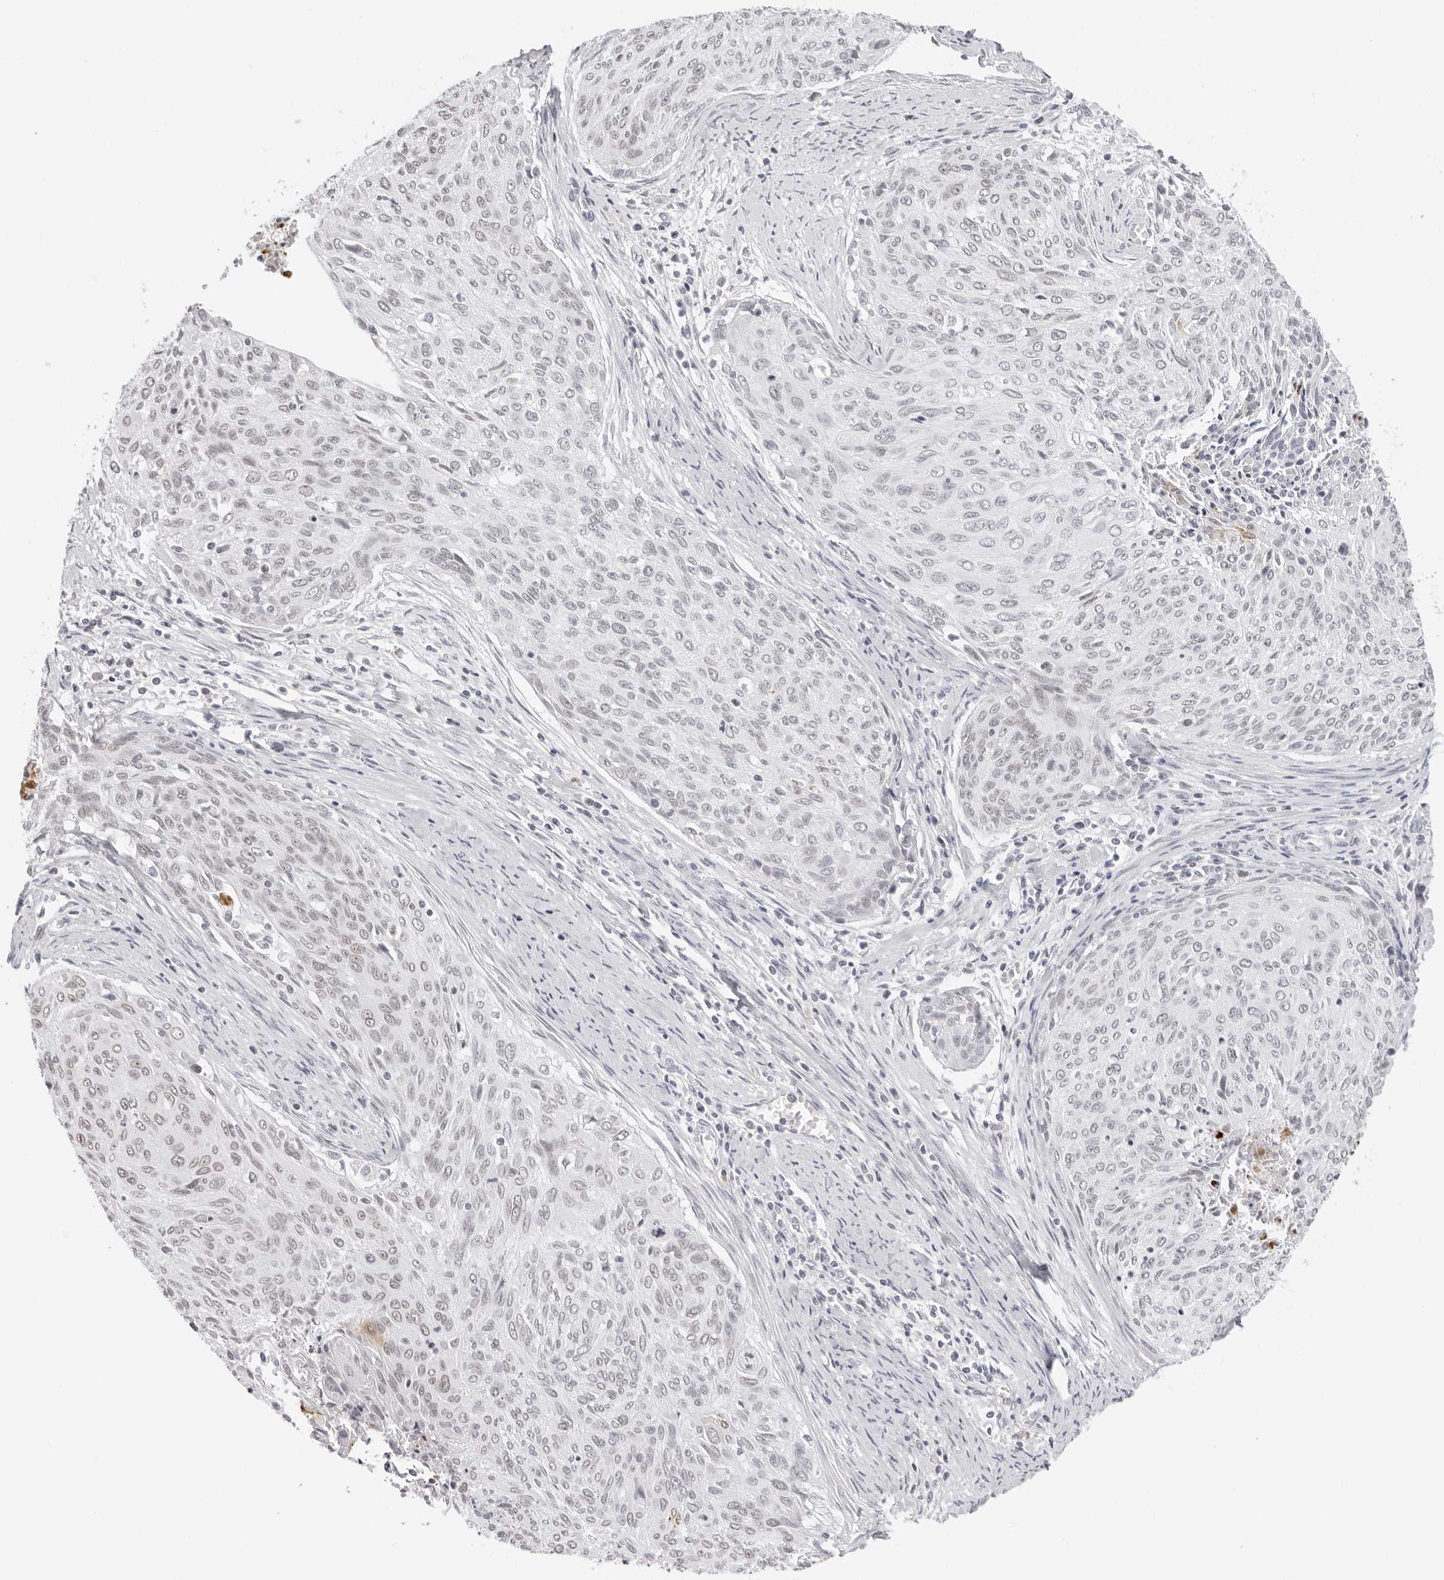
{"staining": {"intensity": "weak", "quantity": "25%-75%", "location": "nuclear"}, "tissue": "cervical cancer", "cell_type": "Tumor cells", "image_type": "cancer", "snomed": [{"axis": "morphology", "description": "Squamous cell carcinoma, NOS"}, {"axis": "topography", "description": "Cervix"}], "caption": "Cervical cancer was stained to show a protein in brown. There is low levels of weak nuclear staining in approximately 25%-75% of tumor cells.", "gene": "MSH6", "patient": {"sex": "female", "age": 55}}